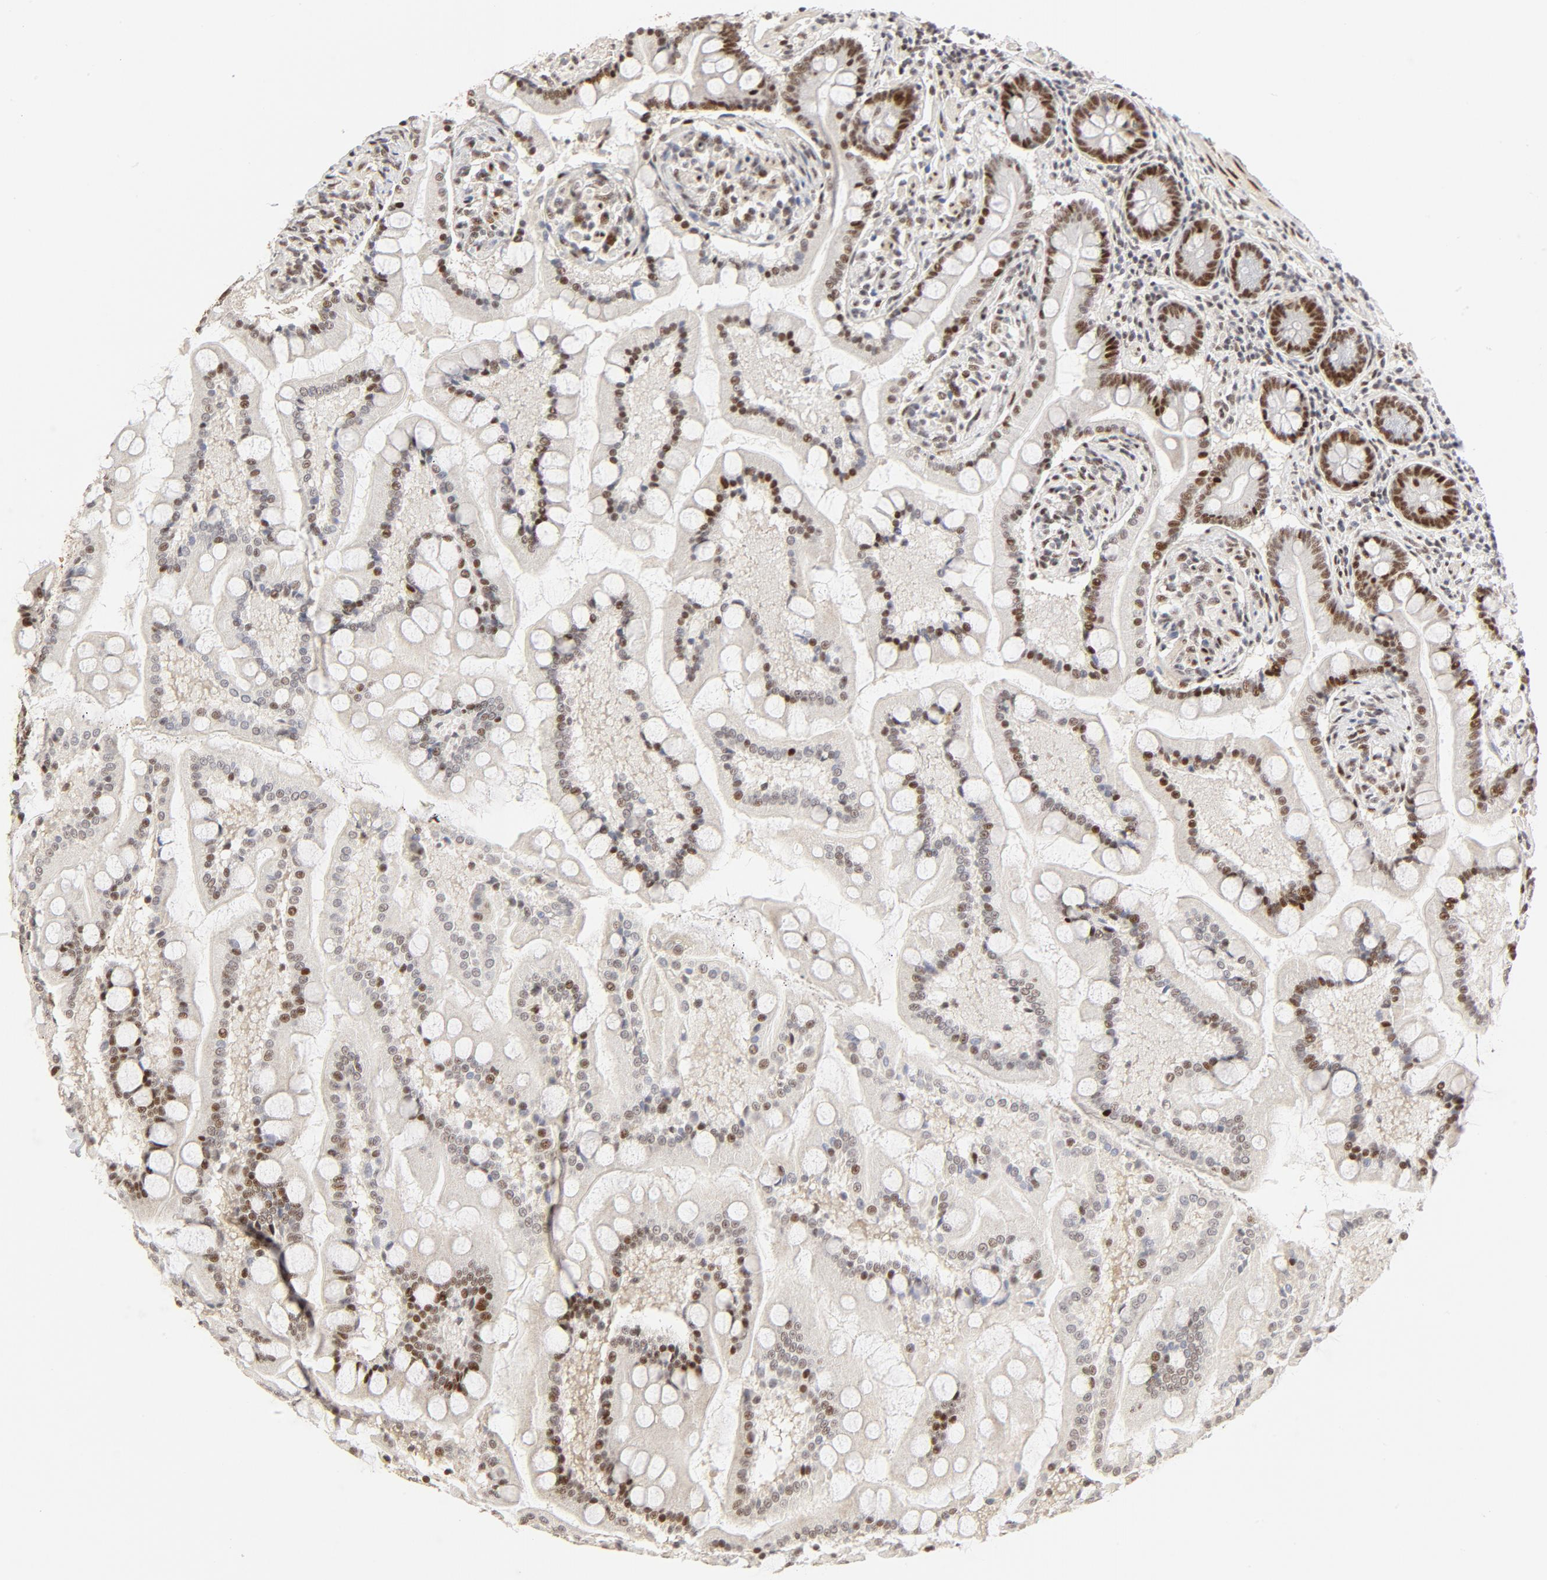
{"staining": {"intensity": "moderate", "quantity": ">75%", "location": "nuclear"}, "tissue": "small intestine", "cell_type": "Glandular cells", "image_type": "normal", "snomed": [{"axis": "morphology", "description": "Normal tissue, NOS"}, {"axis": "topography", "description": "Small intestine"}], "caption": "Approximately >75% of glandular cells in normal human small intestine display moderate nuclear protein expression as visualized by brown immunohistochemical staining.", "gene": "GTF2I", "patient": {"sex": "male", "age": 41}}